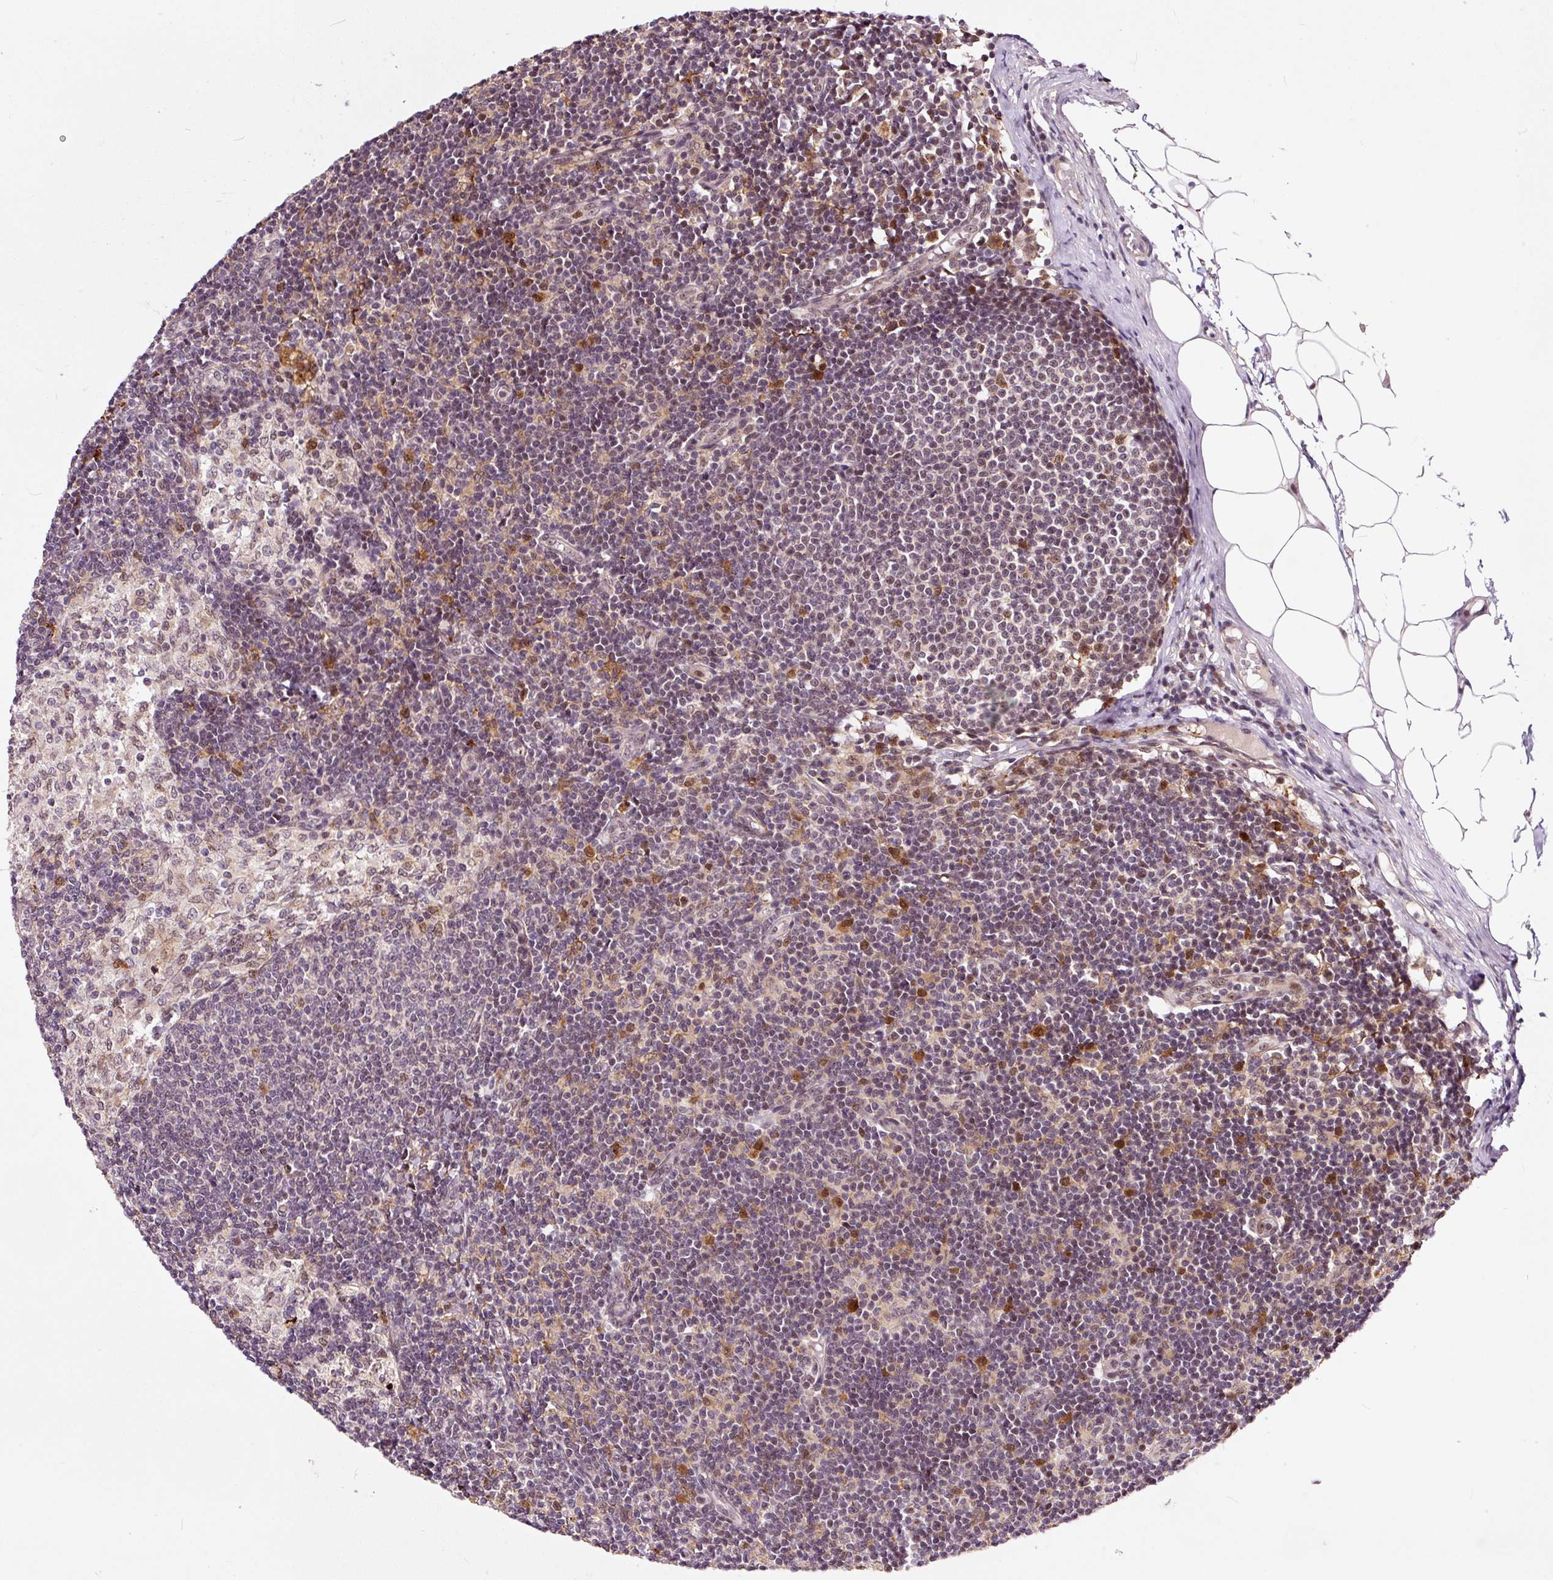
{"staining": {"intensity": "strong", "quantity": ">75%", "location": "nuclear"}, "tissue": "lymph node", "cell_type": "Germinal center cells", "image_type": "normal", "snomed": [{"axis": "morphology", "description": "Normal tissue, NOS"}, {"axis": "topography", "description": "Lymph node"}], "caption": "A brown stain labels strong nuclear expression of a protein in germinal center cells of benign human lymph node.", "gene": "RFC4", "patient": {"sex": "male", "age": 49}}